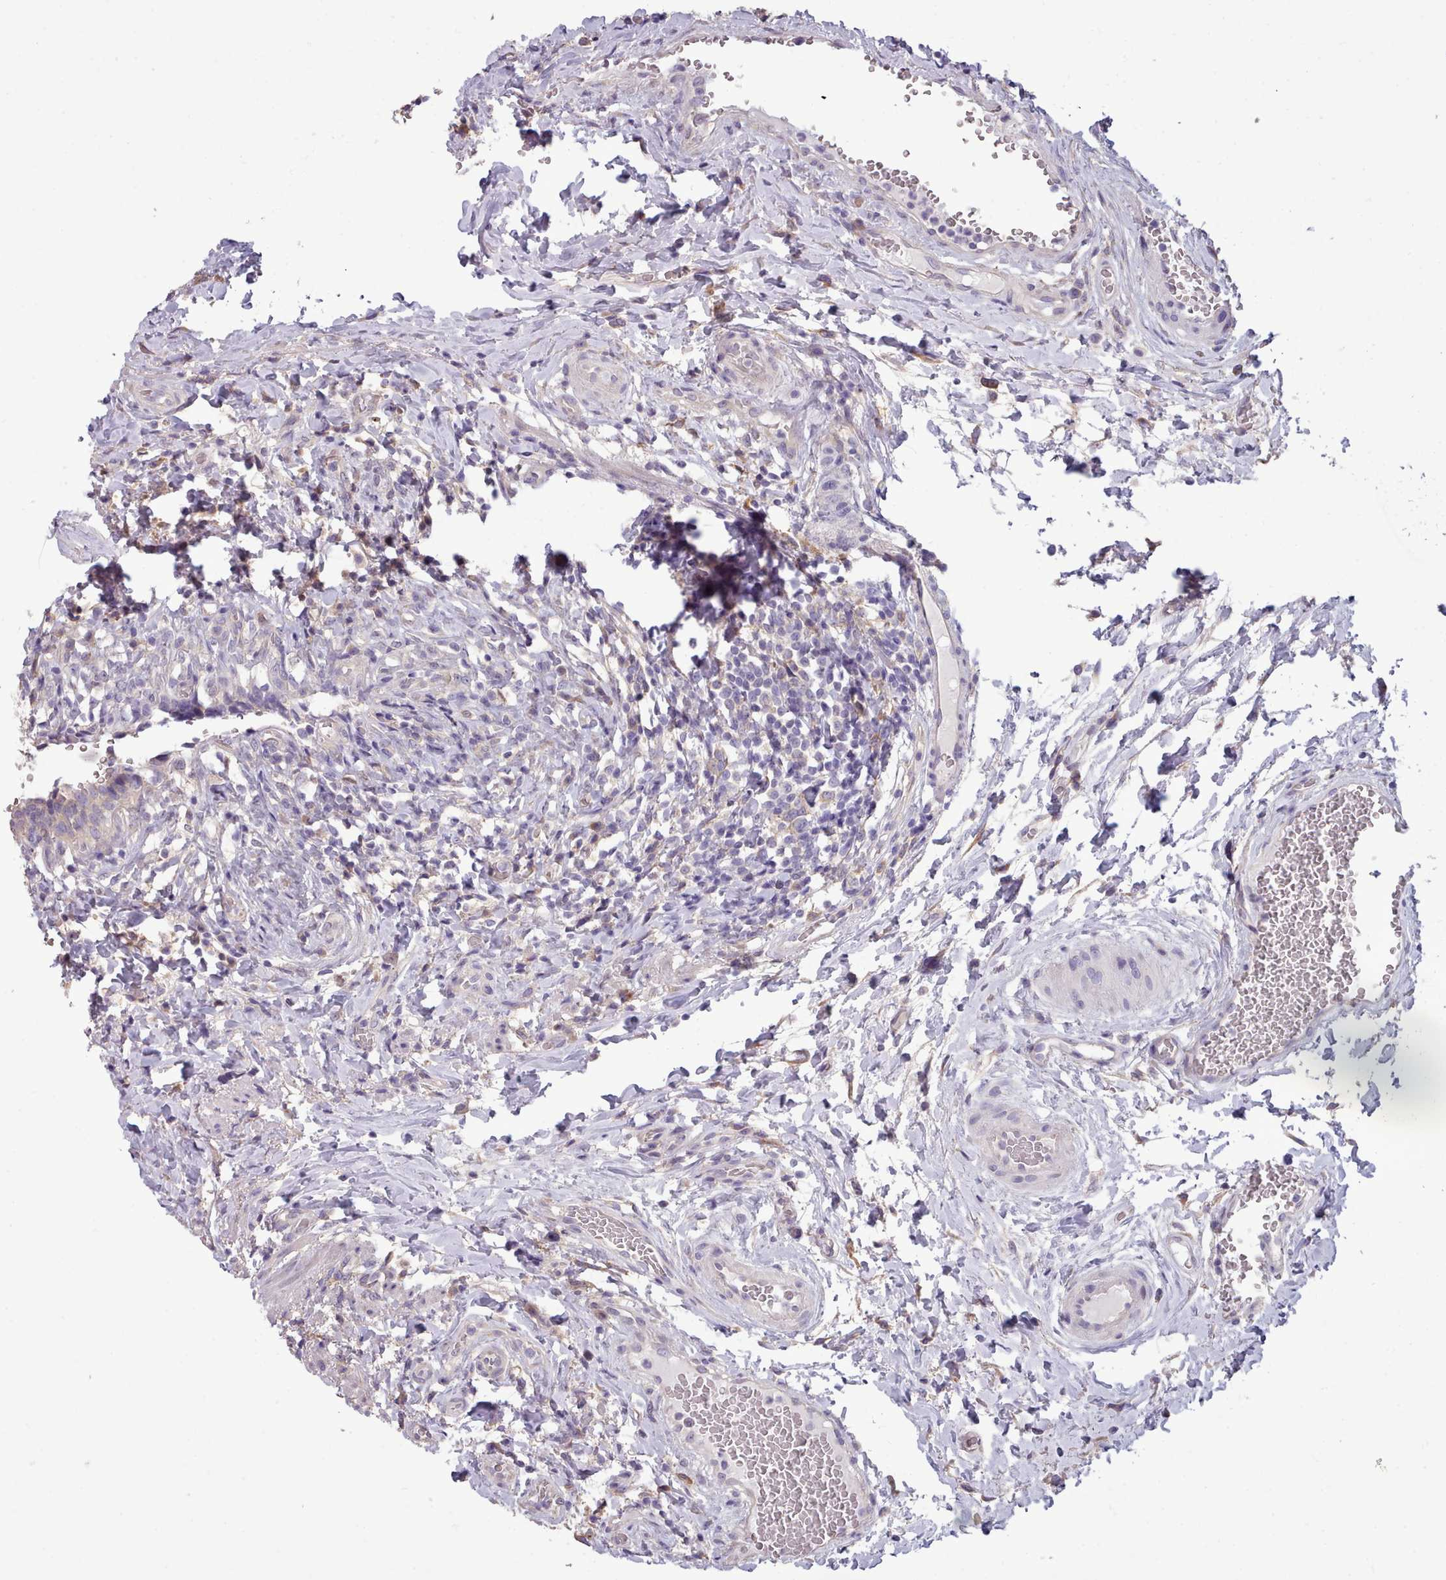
{"staining": {"intensity": "weak", "quantity": "25%-75%", "location": "cytoplasmic/membranous"}, "tissue": "urinary bladder", "cell_type": "Urothelial cells", "image_type": "normal", "snomed": [{"axis": "morphology", "description": "Normal tissue, NOS"}, {"axis": "morphology", "description": "Inflammation, NOS"}, {"axis": "topography", "description": "Urinary bladder"}], "caption": "DAB (3,3'-diaminobenzidine) immunohistochemical staining of benign urinary bladder shows weak cytoplasmic/membranous protein expression in about 25%-75% of urothelial cells.", "gene": "DPF1", "patient": {"sex": "male", "age": 64}}